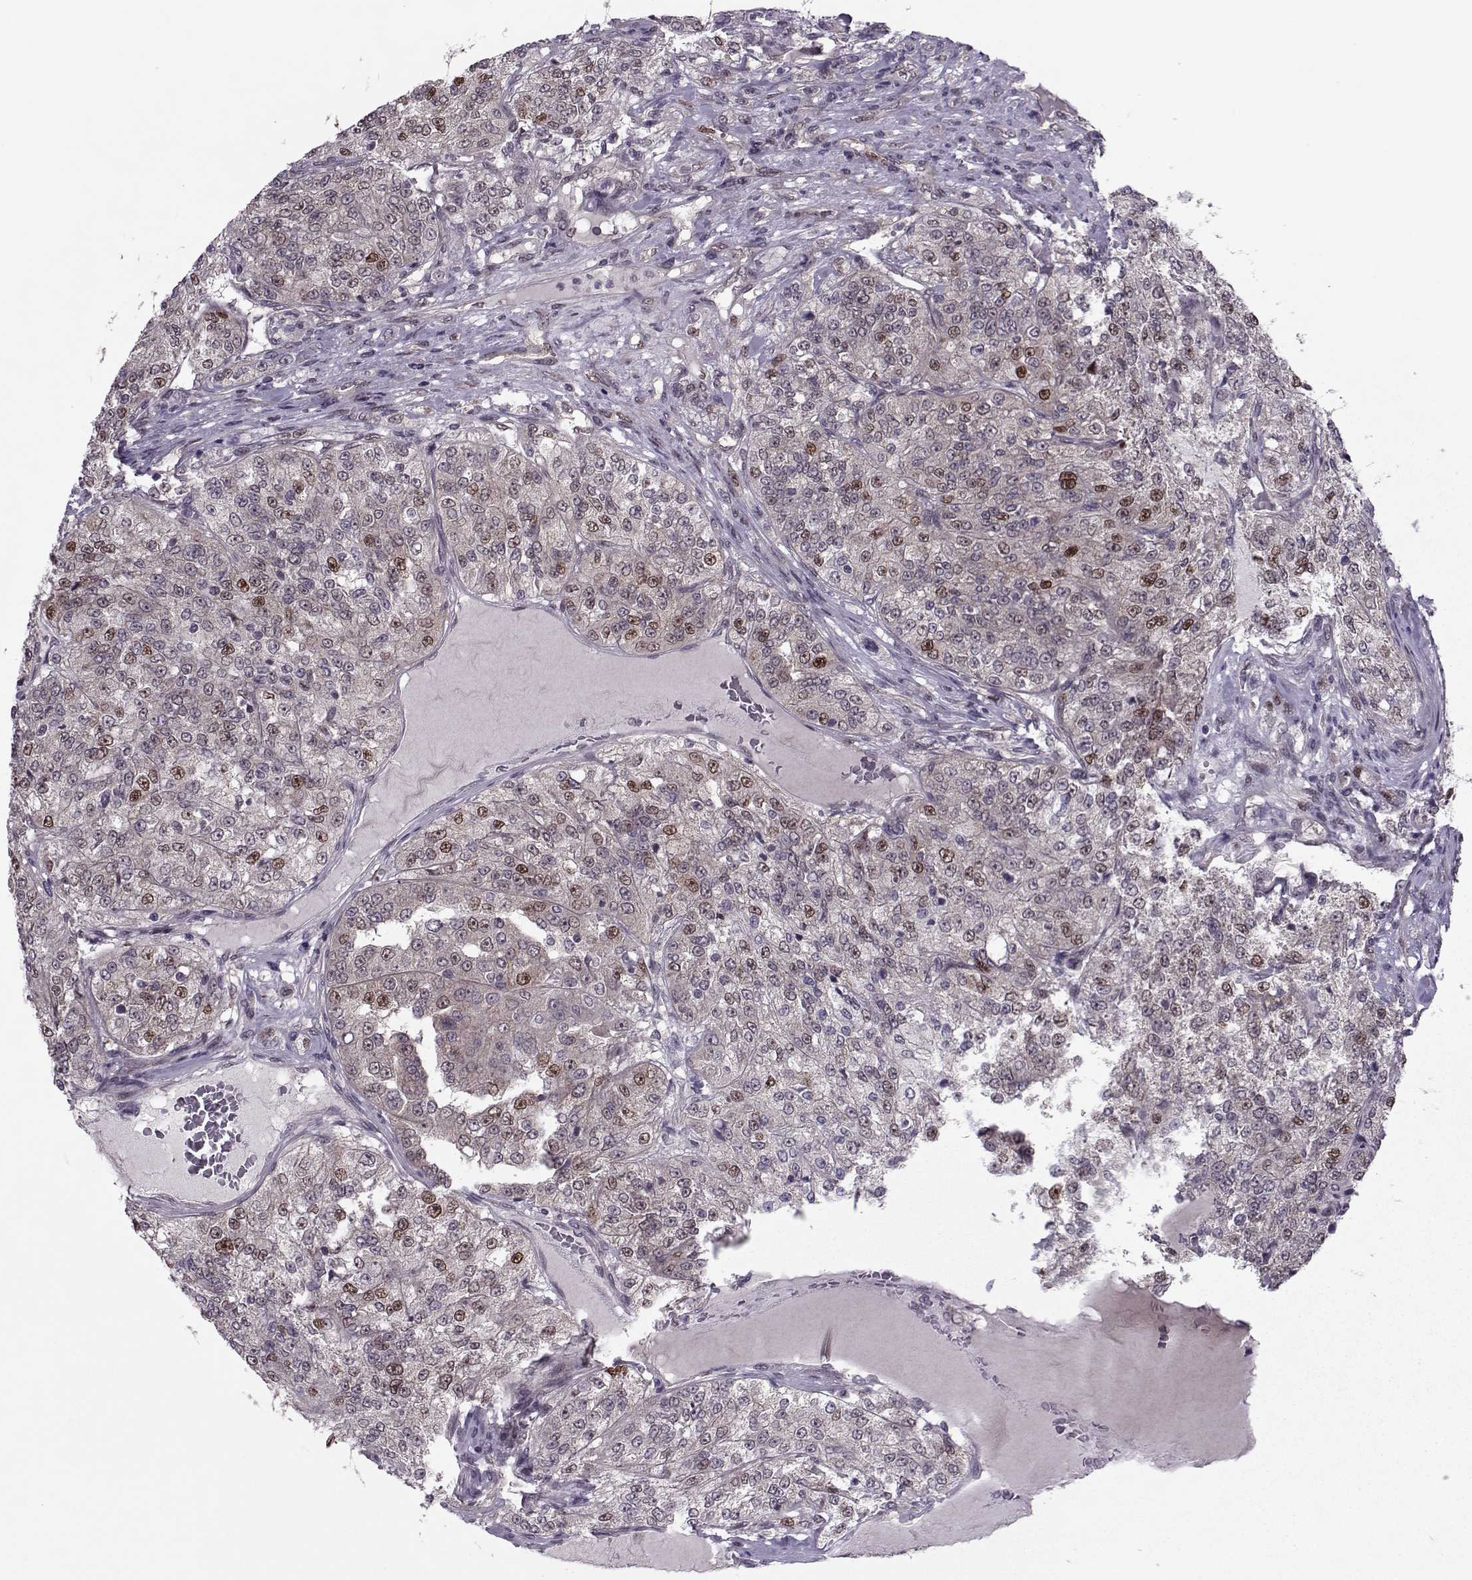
{"staining": {"intensity": "strong", "quantity": "25%-75%", "location": "nuclear"}, "tissue": "renal cancer", "cell_type": "Tumor cells", "image_type": "cancer", "snomed": [{"axis": "morphology", "description": "Adenocarcinoma, NOS"}, {"axis": "topography", "description": "Kidney"}], "caption": "Brown immunohistochemical staining in adenocarcinoma (renal) reveals strong nuclear staining in about 25%-75% of tumor cells.", "gene": "CDK4", "patient": {"sex": "female", "age": 63}}